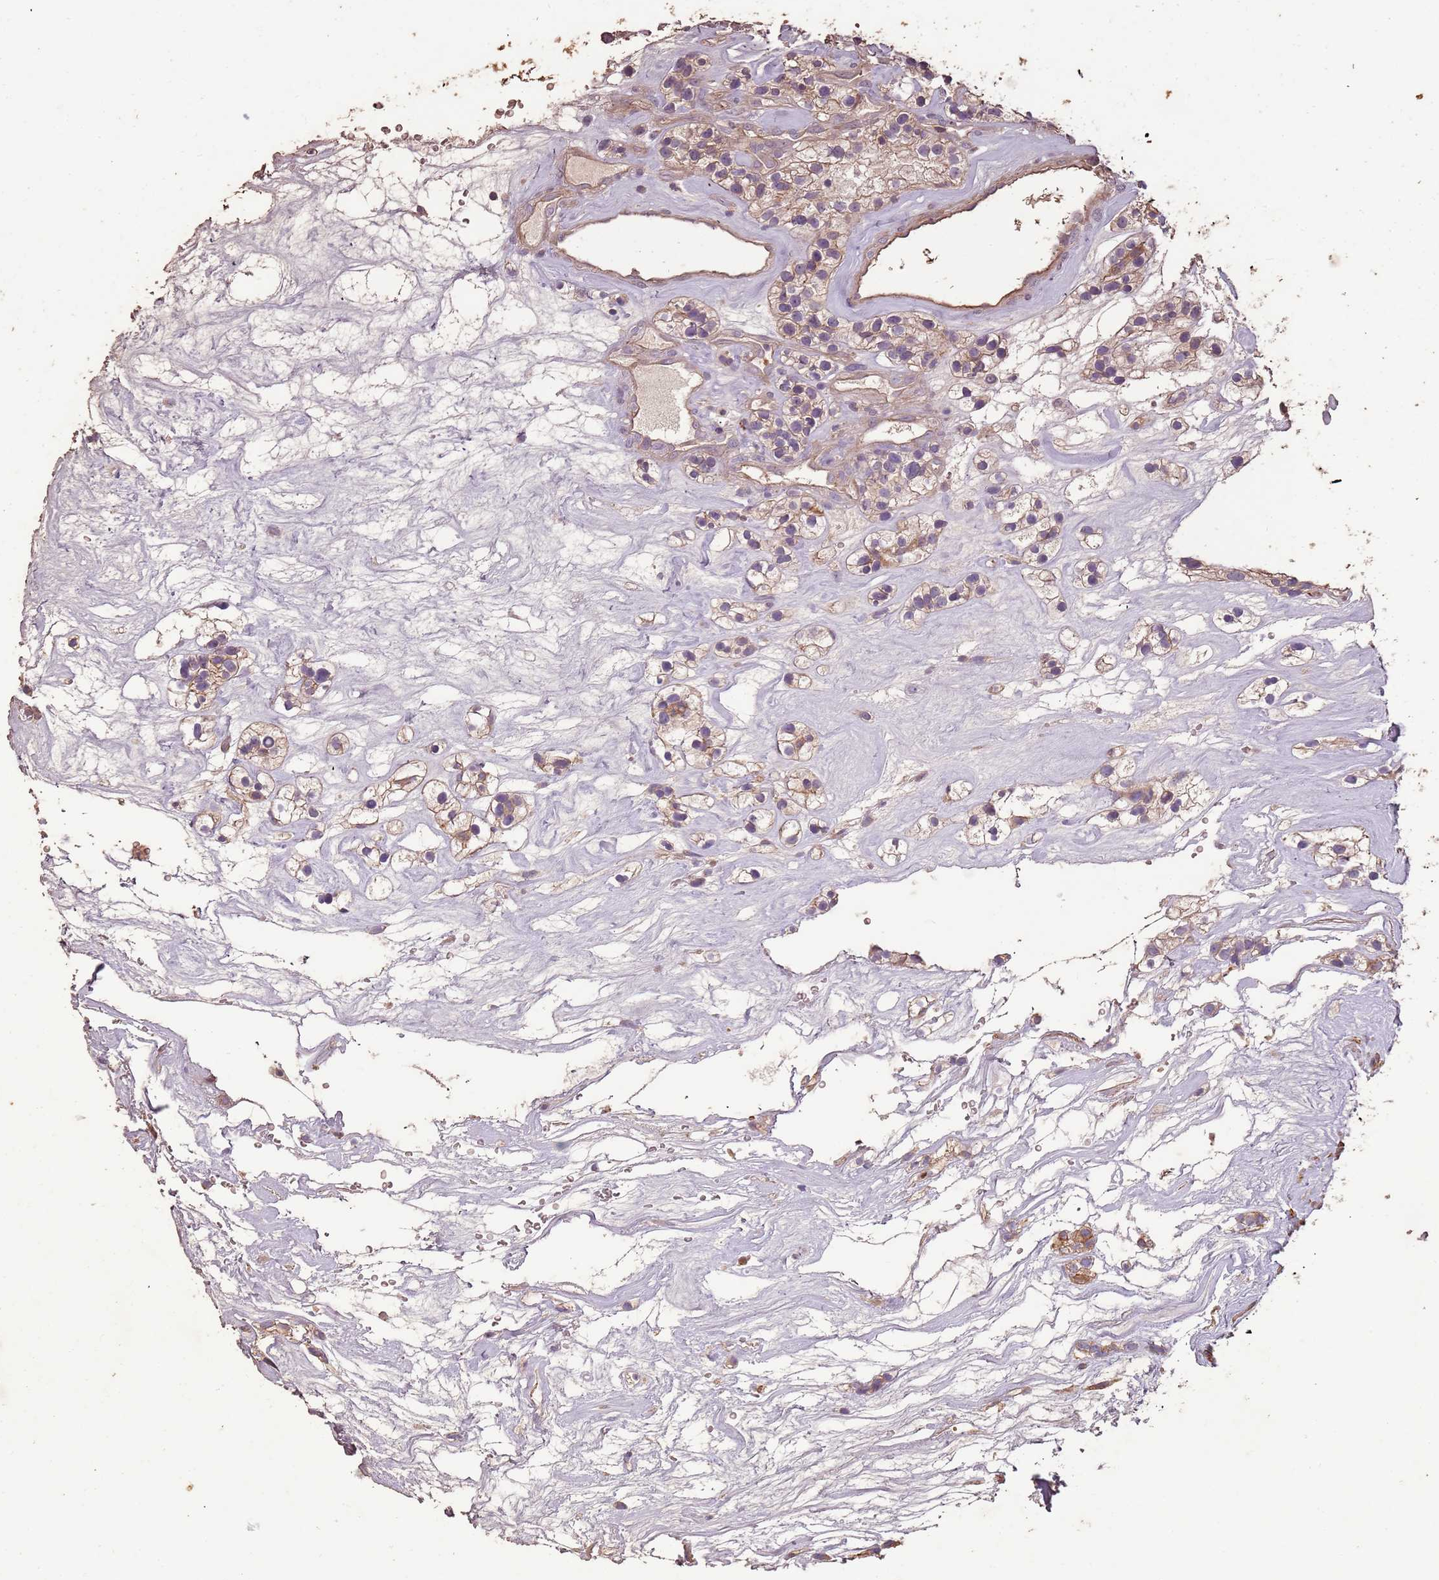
{"staining": {"intensity": "weak", "quantity": ">75%", "location": "cytoplasmic/membranous"}, "tissue": "renal cancer", "cell_type": "Tumor cells", "image_type": "cancer", "snomed": [{"axis": "morphology", "description": "Adenocarcinoma, NOS"}, {"axis": "topography", "description": "Kidney"}], "caption": "High-magnification brightfield microscopy of renal adenocarcinoma stained with DAB (brown) and counterstained with hematoxylin (blue). tumor cells exhibit weak cytoplasmic/membranous staining is appreciated in about>75% of cells. (DAB IHC, brown staining for protein, blue staining for nuclei).", "gene": "FECH", "patient": {"sex": "female", "age": 57}}